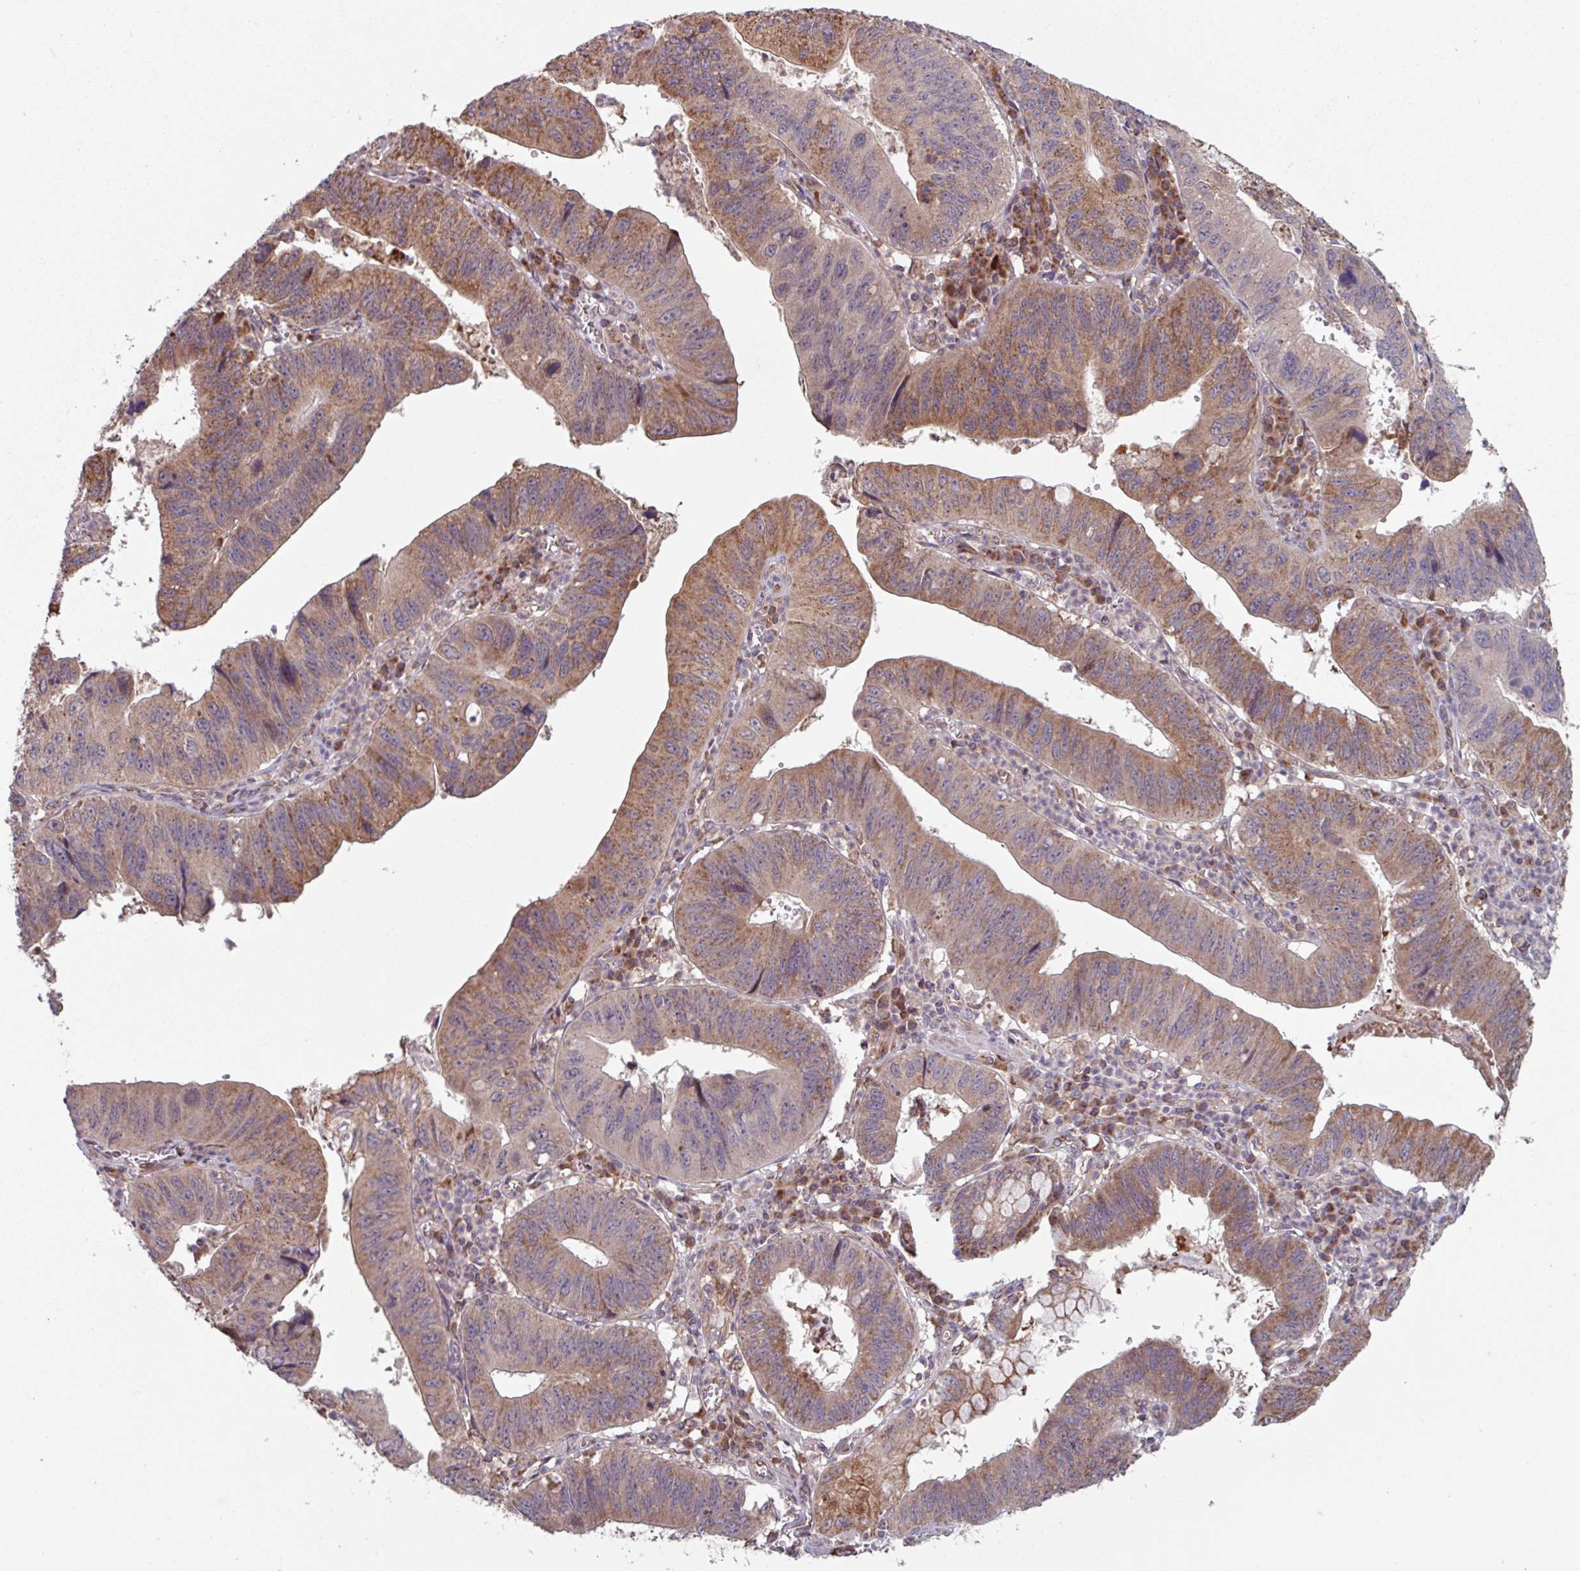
{"staining": {"intensity": "moderate", "quantity": ">75%", "location": "cytoplasmic/membranous"}, "tissue": "stomach cancer", "cell_type": "Tumor cells", "image_type": "cancer", "snomed": [{"axis": "morphology", "description": "Adenocarcinoma, NOS"}, {"axis": "topography", "description": "Stomach"}], "caption": "Brown immunohistochemical staining in human stomach cancer (adenocarcinoma) reveals moderate cytoplasmic/membranous positivity in approximately >75% of tumor cells.", "gene": "COX7C", "patient": {"sex": "male", "age": 59}}